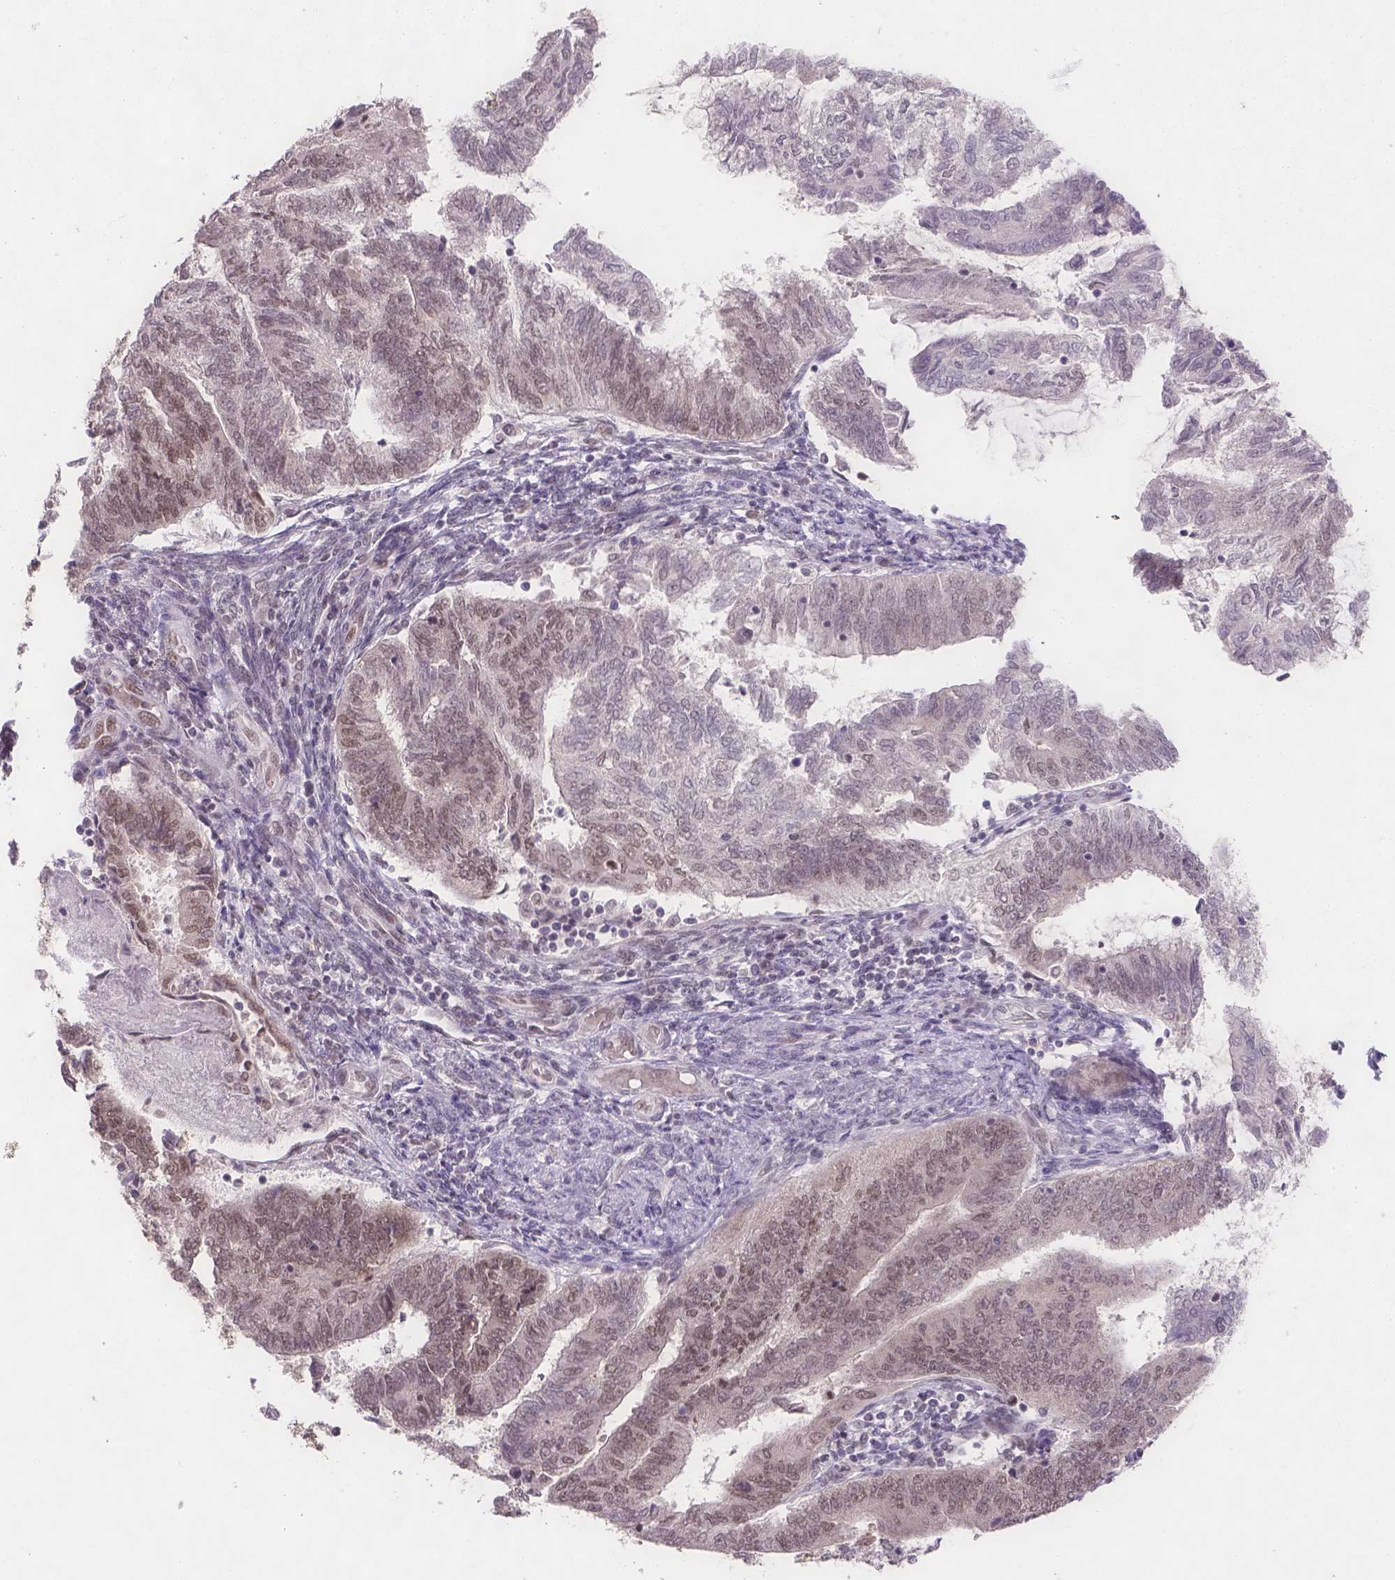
{"staining": {"intensity": "weak", "quantity": "25%-75%", "location": "cytoplasmic/membranous"}, "tissue": "endometrial cancer", "cell_type": "Tumor cells", "image_type": "cancer", "snomed": [{"axis": "morphology", "description": "Adenocarcinoma, NOS"}, {"axis": "topography", "description": "Endometrium"}], "caption": "Human adenocarcinoma (endometrial) stained with a brown dye displays weak cytoplasmic/membranous positive staining in about 25%-75% of tumor cells.", "gene": "FANCE", "patient": {"sex": "female", "age": 65}}